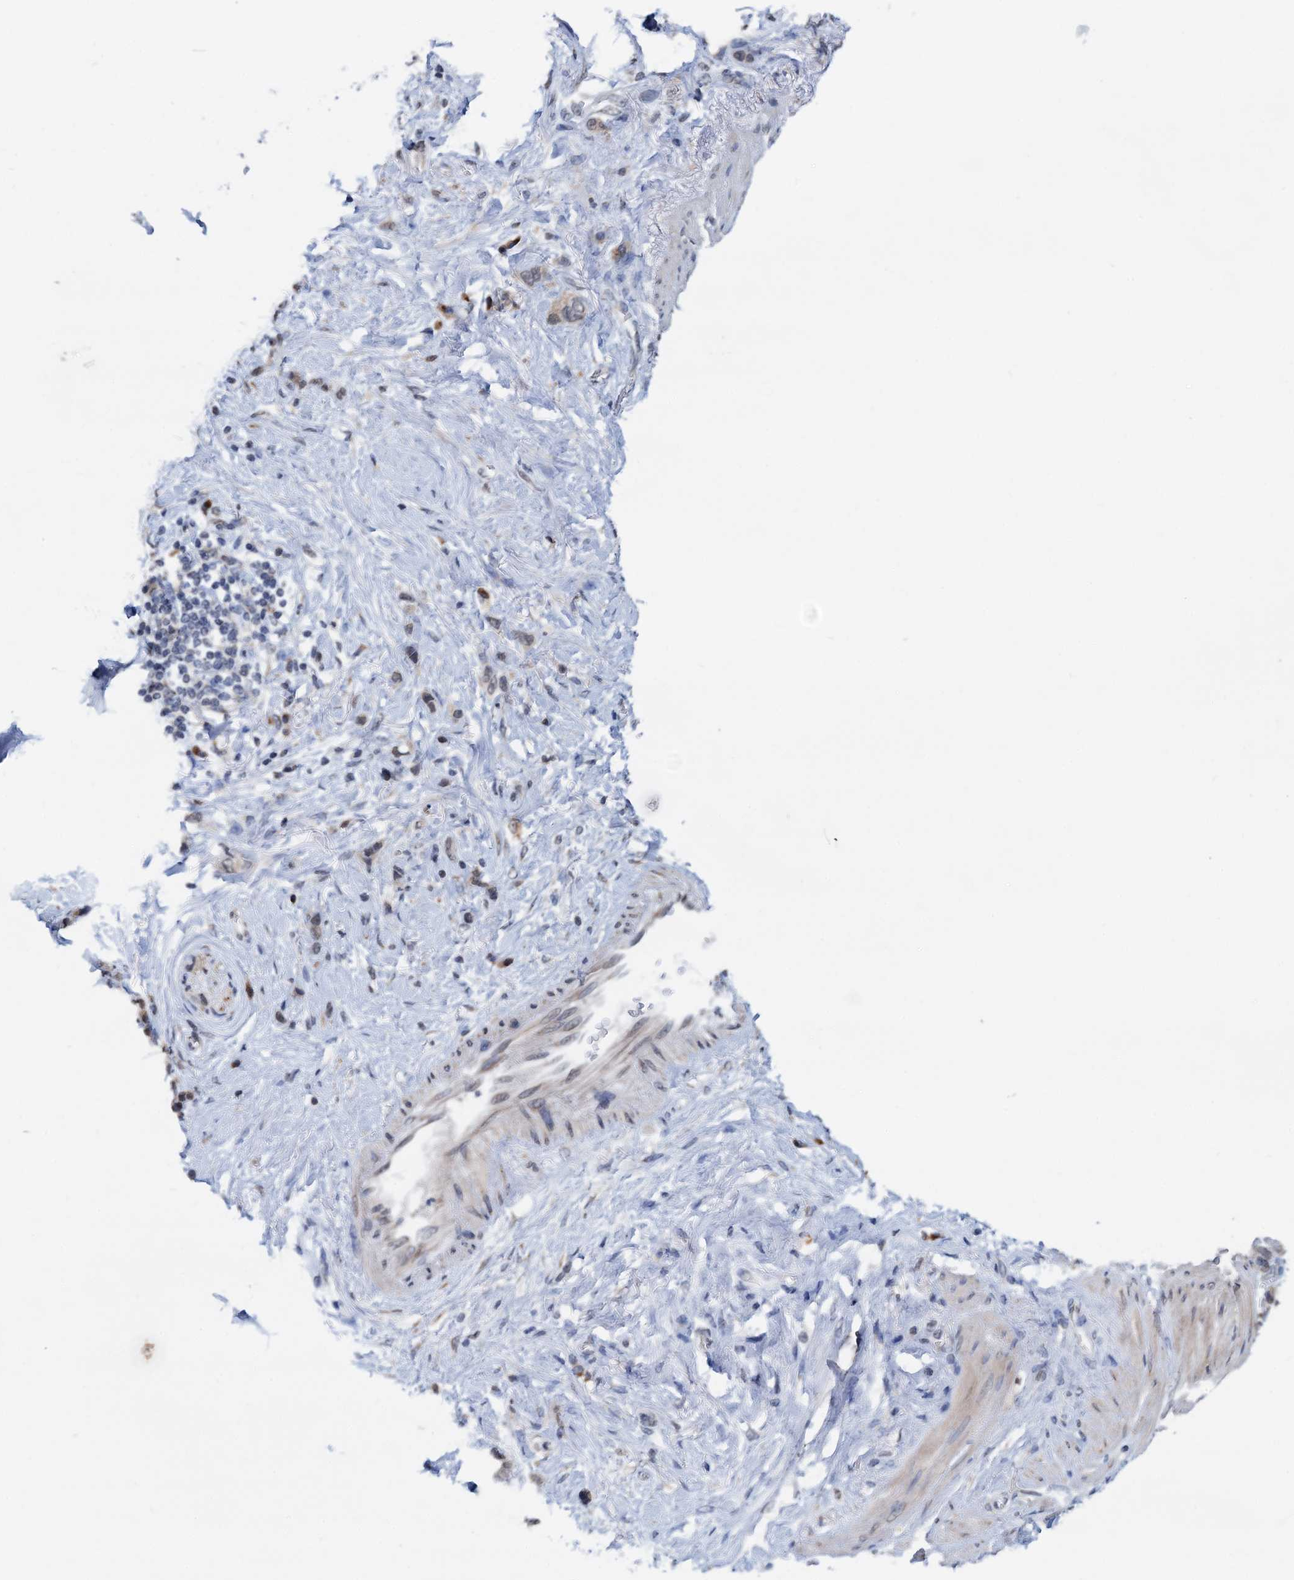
{"staining": {"intensity": "weak", "quantity": "<25%", "location": "cytoplasmic/membranous"}, "tissue": "stomach cancer", "cell_type": "Tumor cells", "image_type": "cancer", "snomed": [{"axis": "morphology", "description": "Adenocarcinoma, NOS"}, {"axis": "morphology", "description": "Adenocarcinoma, High grade"}, {"axis": "topography", "description": "Stomach, upper"}, {"axis": "topography", "description": "Stomach, lower"}], "caption": "There is no significant expression in tumor cells of stomach adenocarcinoma (high-grade).", "gene": "SHLD1", "patient": {"sex": "female", "age": 65}}